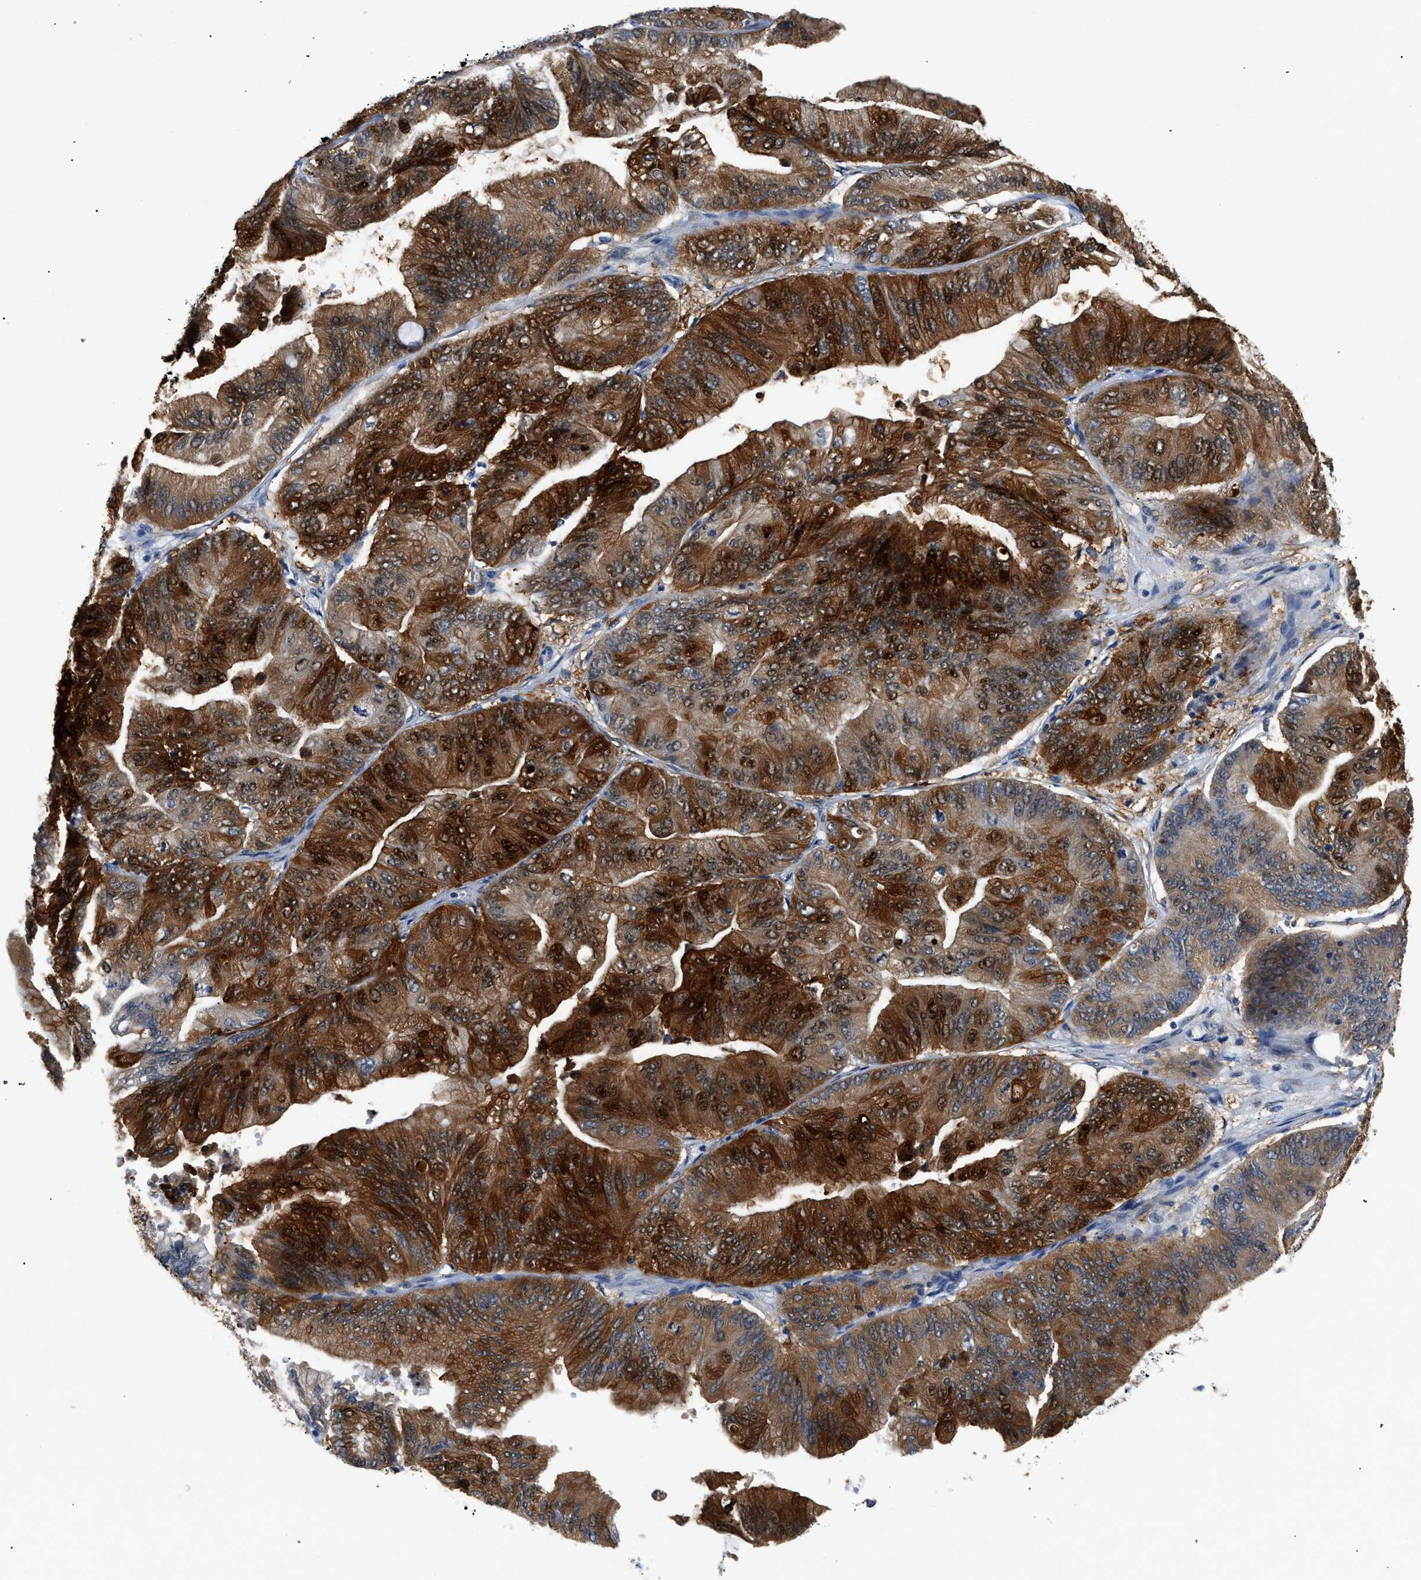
{"staining": {"intensity": "strong", "quantity": ">75%", "location": "cytoplasmic/membranous,nuclear"}, "tissue": "ovarian cancer", "cell_type": "Tumor cells", "image_type": "cancer", "snomed": [{"axis": "morphology", "description": "Cystadenocarcinoma, mucinous, NOS"}, {"axis": "topography", "description": "Ovary"}], "caption": "Strong cytoplasmic/membranous and nuclear protein positivity is seen in approximately >75% of tumor cells in ovarian cancer. The protein is stained brown, and the nuclei are stained in blue (DAB (3,3'-diaminobenzidine) IHC with brightfield microscopy, high magnification).", "gene": "TMEM45B", "patient": {"sex": "female", "age": 61}}